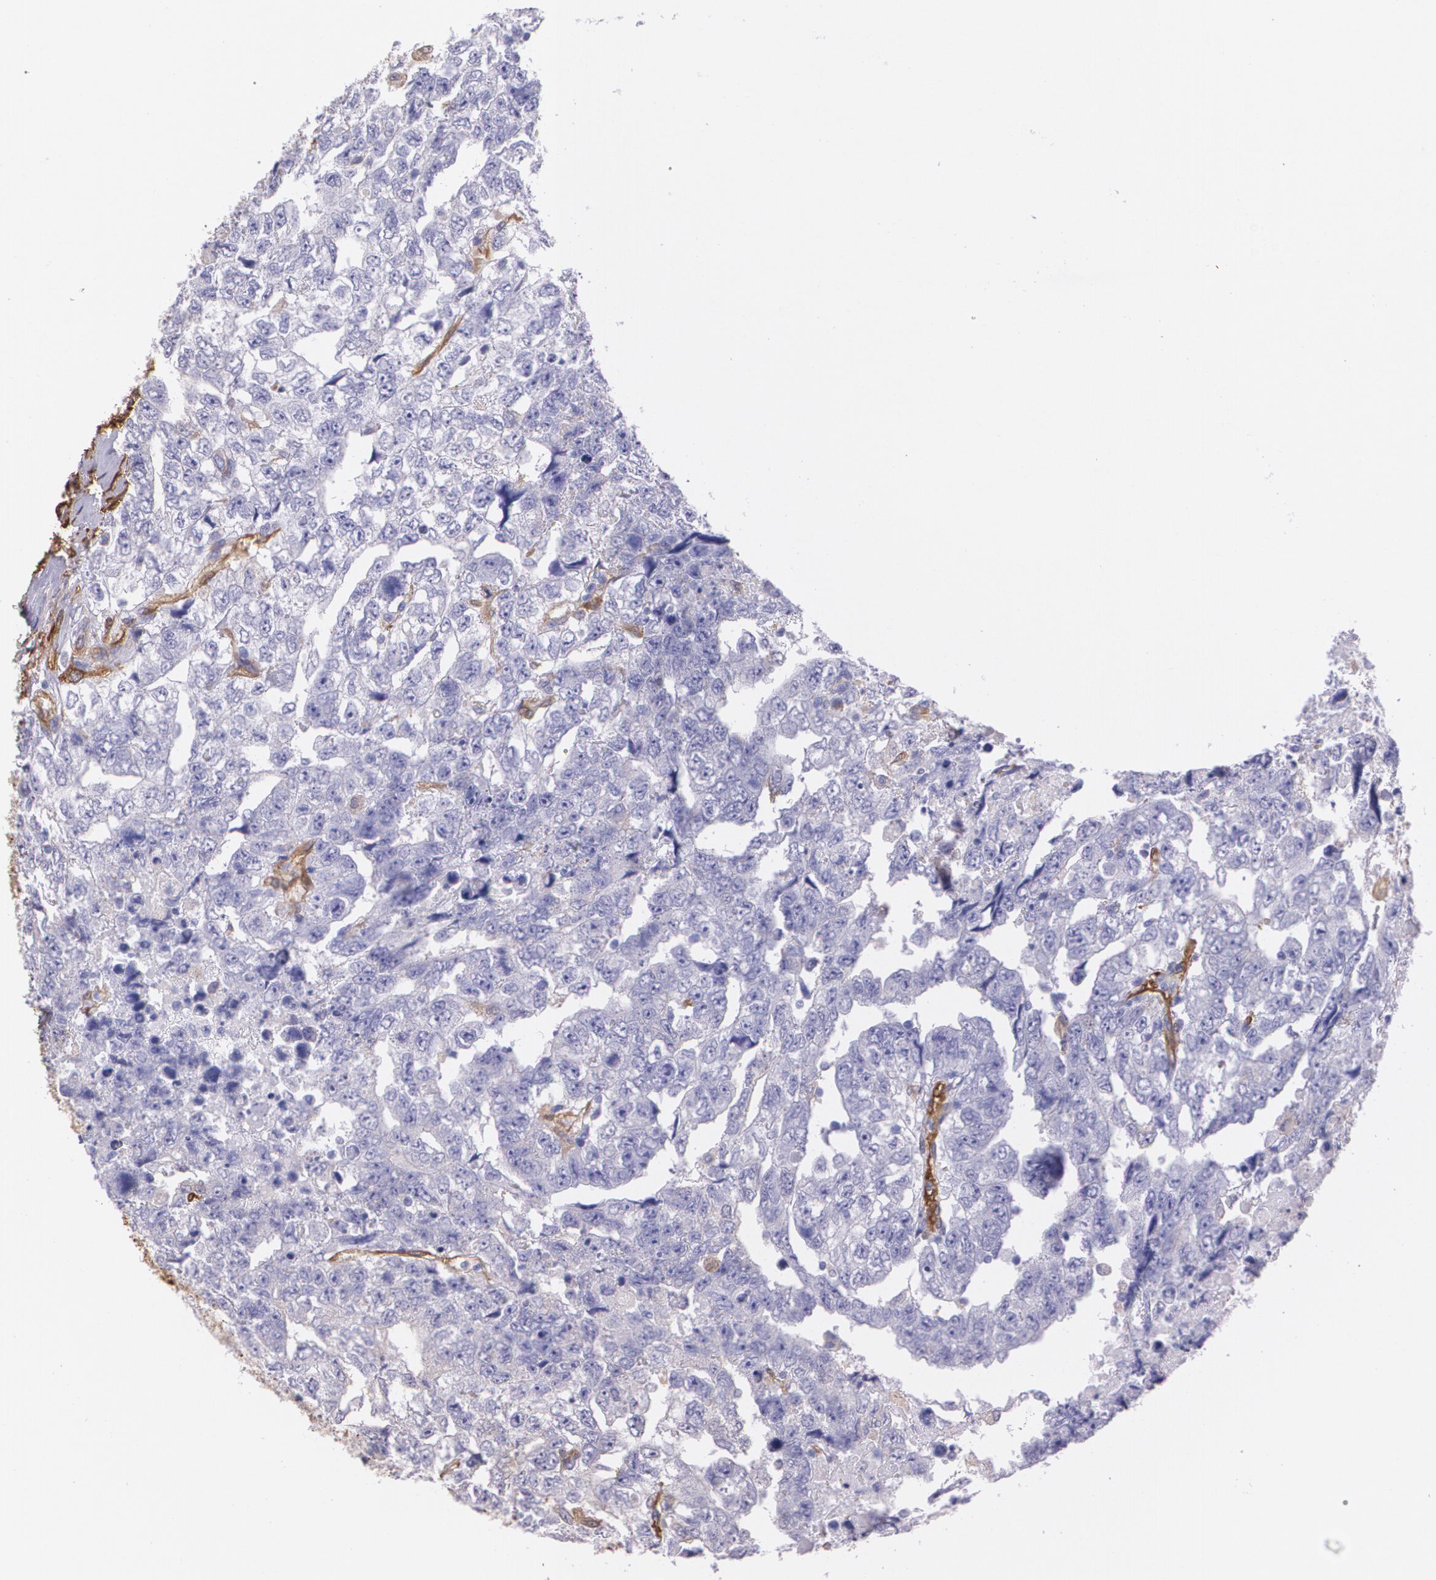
{"staining": {"intensity": "negative", "quantity": "none", "location": "none"}, "tissue": "testis cancer", "cell_type": "Tumor cells", "image_type": "cancer", "snomed": [{"axis": "morphology", "description": "Carcinoma, Embryonal, NOS"}, {"axis": "topography", "description": "Testis"}], "caption": "Immunohistochemical staining of human testis embryonal carcinoma reveals no significant expression in tumor cells.", "gene": "MMP2", "patient": {"sex": "male", "age": 36}}